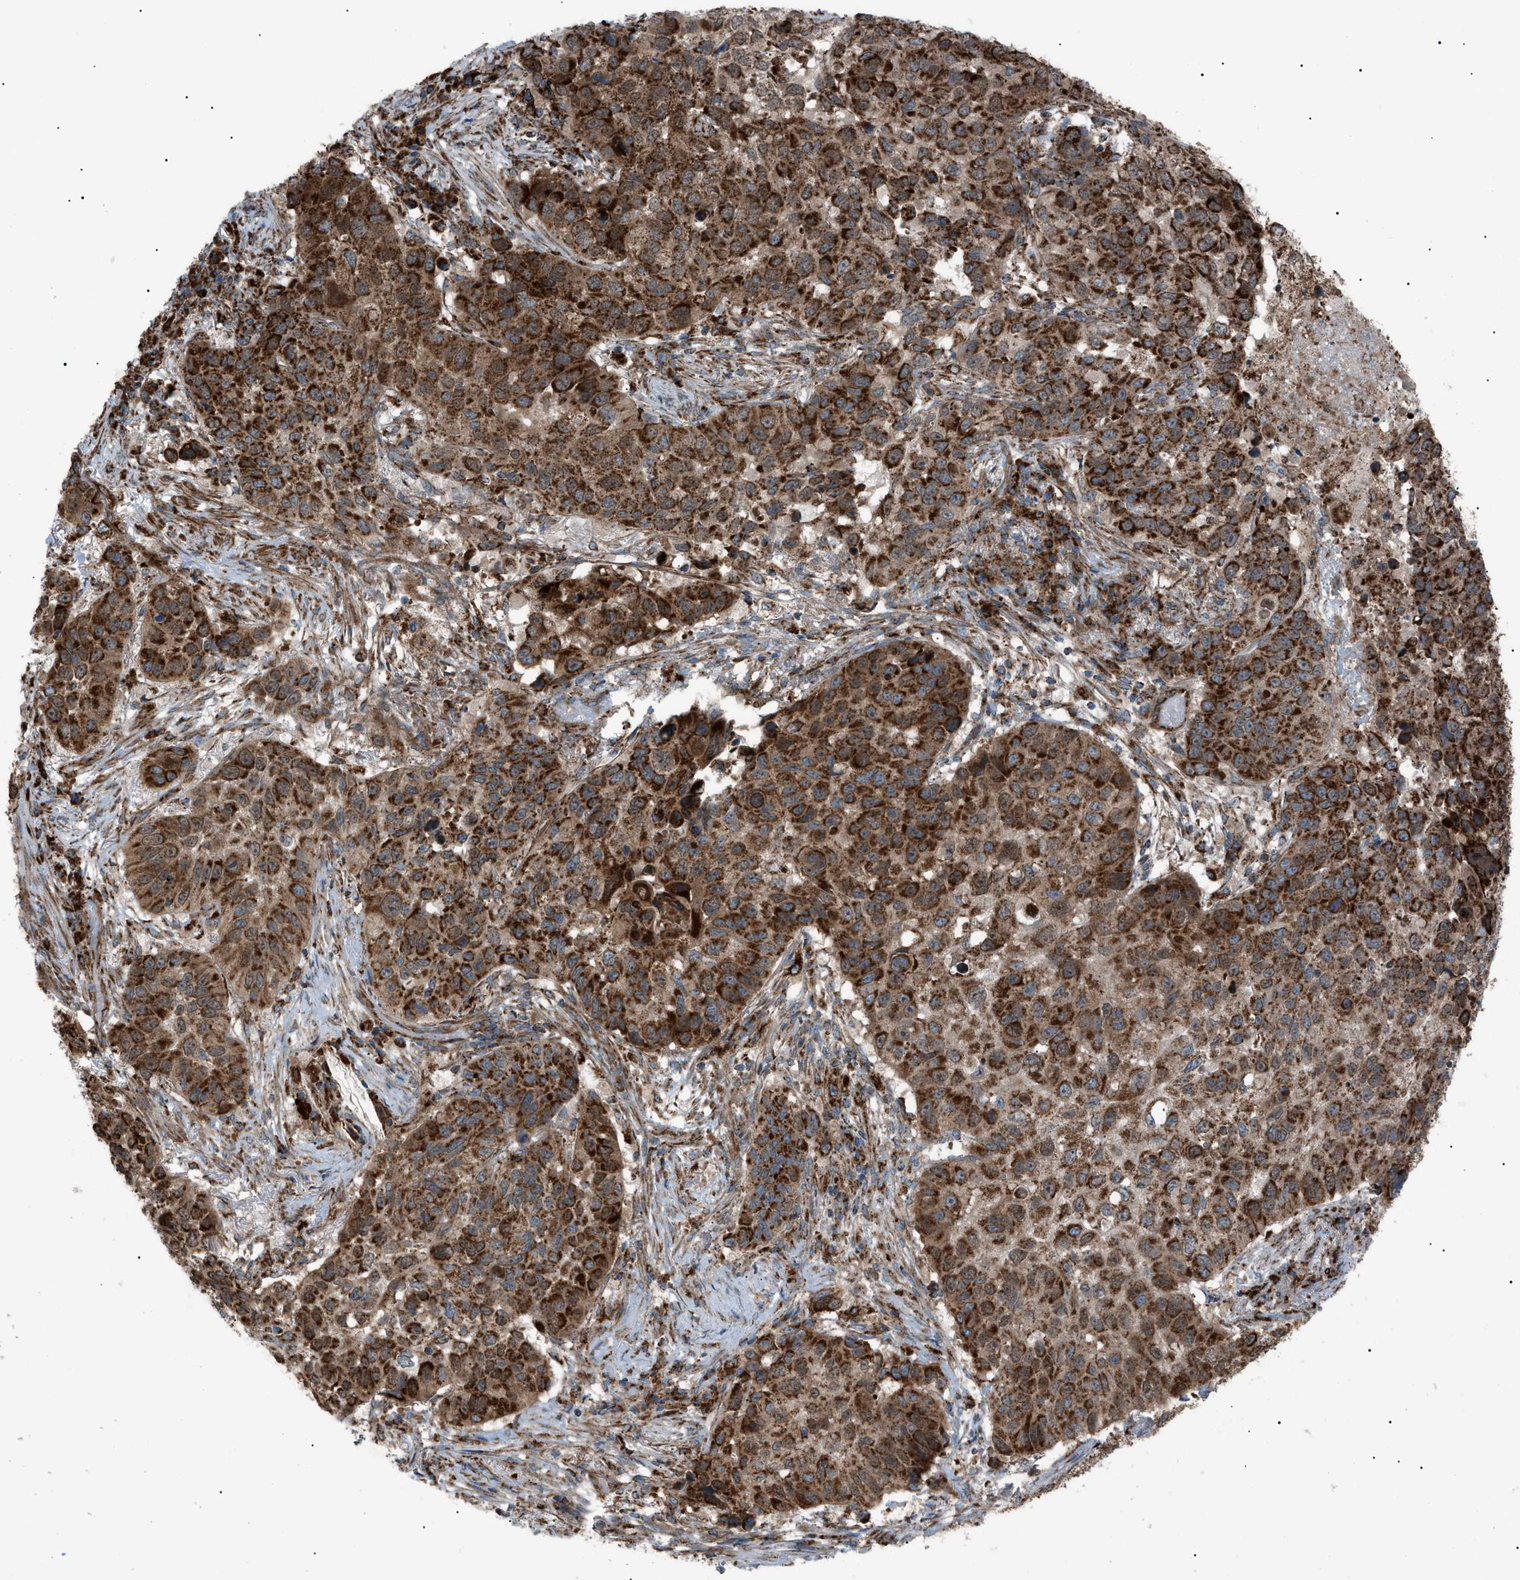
{"staining": {"intensity": "strong", "quantity": ">75%", "location": "cytoplasmic/membranous"}, "tissue": "lung cancer", "cell_type": "Tumor cells", "image_type": "cancer", "snomed": [{"axis": "morphology", "description": "Squamous cell carcinoma, NOS"}, {"axis": "topography", "description": "Lung"}], "caption": "DAB immunohistochemical staining of human squamous cell carcinoma (lung) shows strong cytoplasmic/membranous protein positivity in about >75% of tumor cells.", "gene": "C1GALT1C1", "patient": {"sex": "male", "age": 57}}